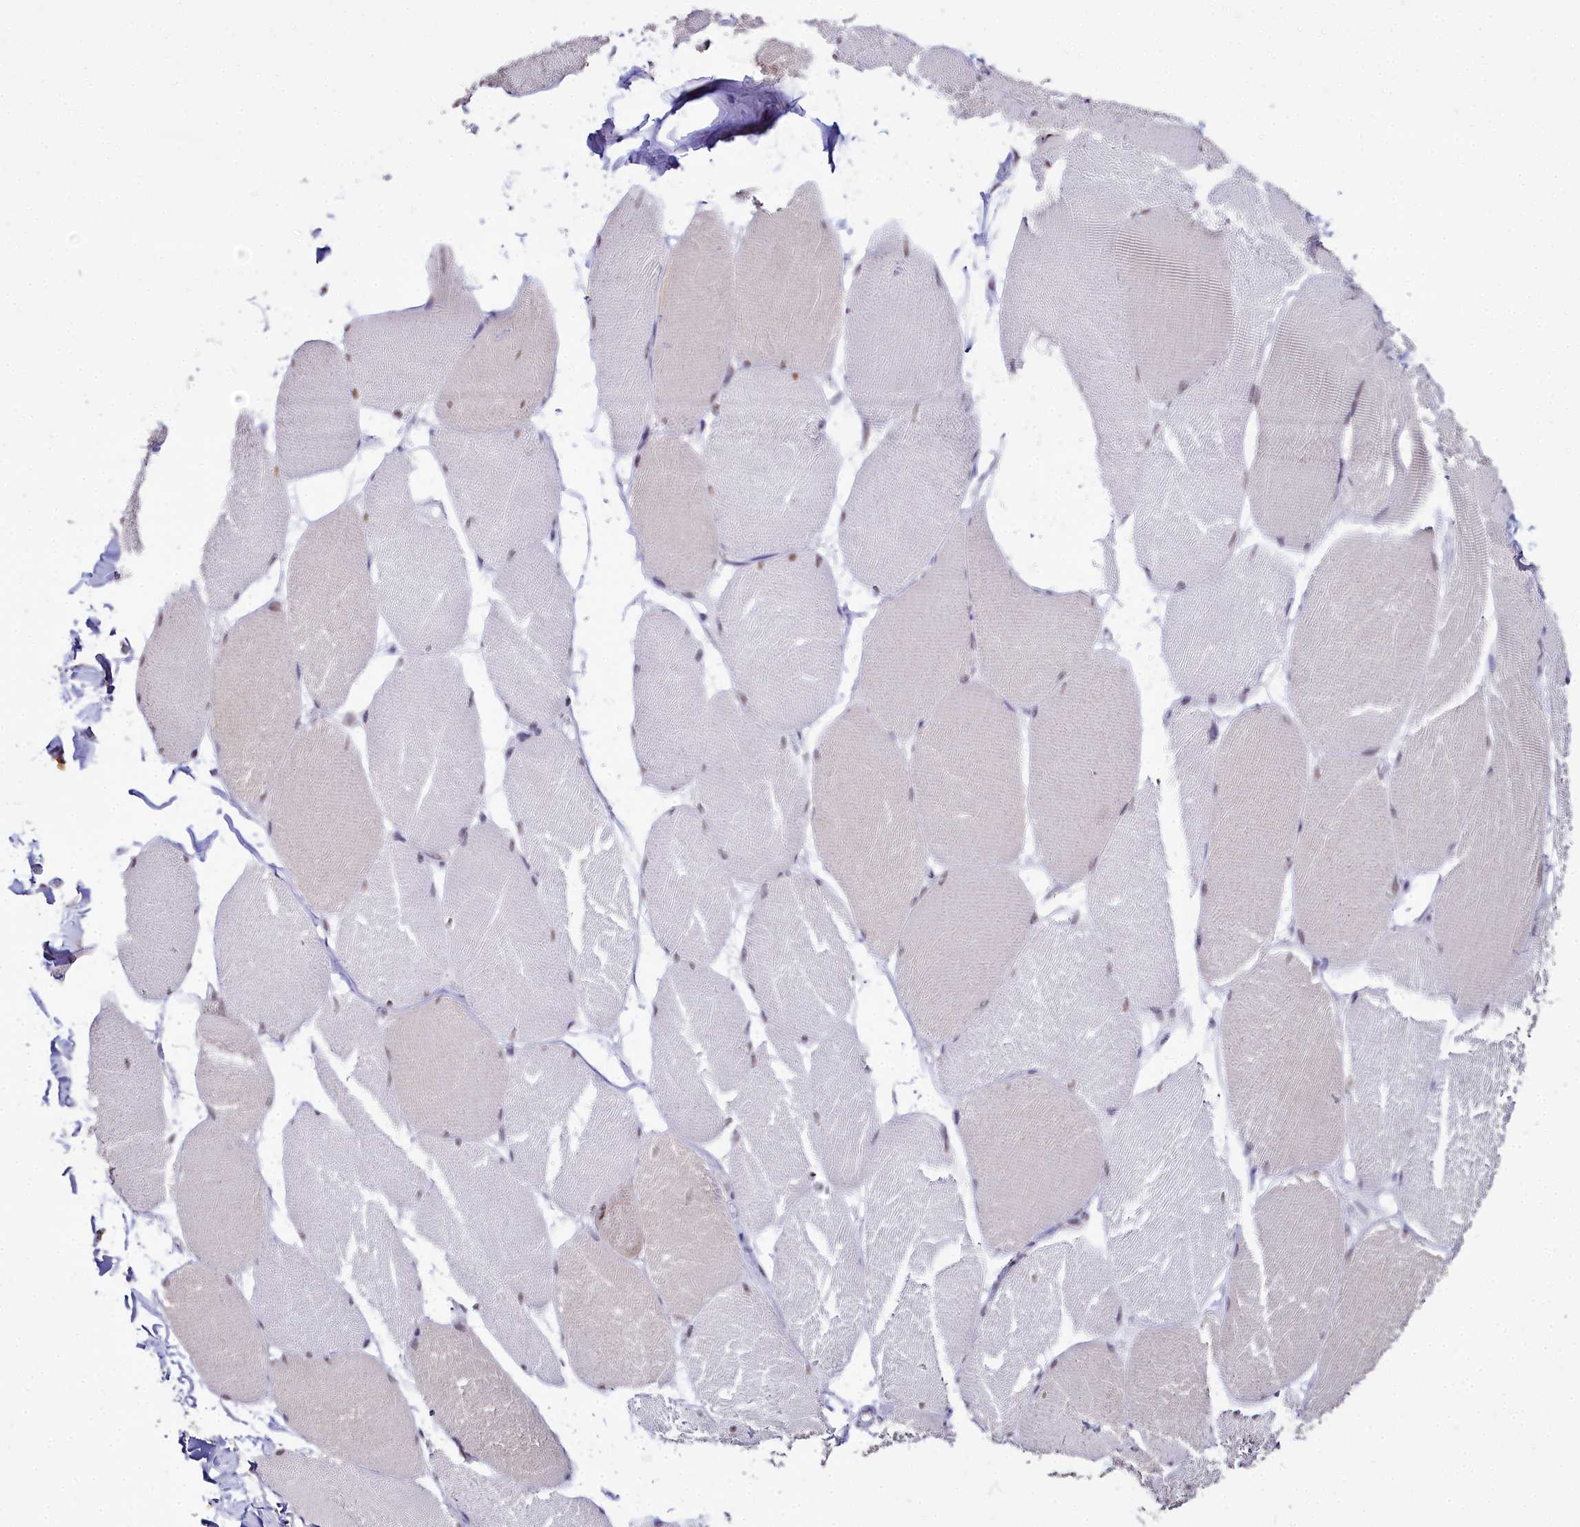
{"staining": {"intensity": "weak", "quantity": "25%-75%", "location": "nuclear"}, "tissue": "skeletal muscle", "cell_type": "Myocytes", "image_type": "normal", "snomed": [{"axis": "morphology", "description": "Normal tissue, NOS"}, {"axis": "topography", "description": "Skin"}, {"axis": "topography", "description": "Skeletal muscle"}], "caption": "Human skeletal muscle stained for a protein (brown) reveals weak nuclear positive staining in approximately 25%-75% of myocytes.", "gene": "RBM12", "patient": {"sex": "male", "age": 83}}